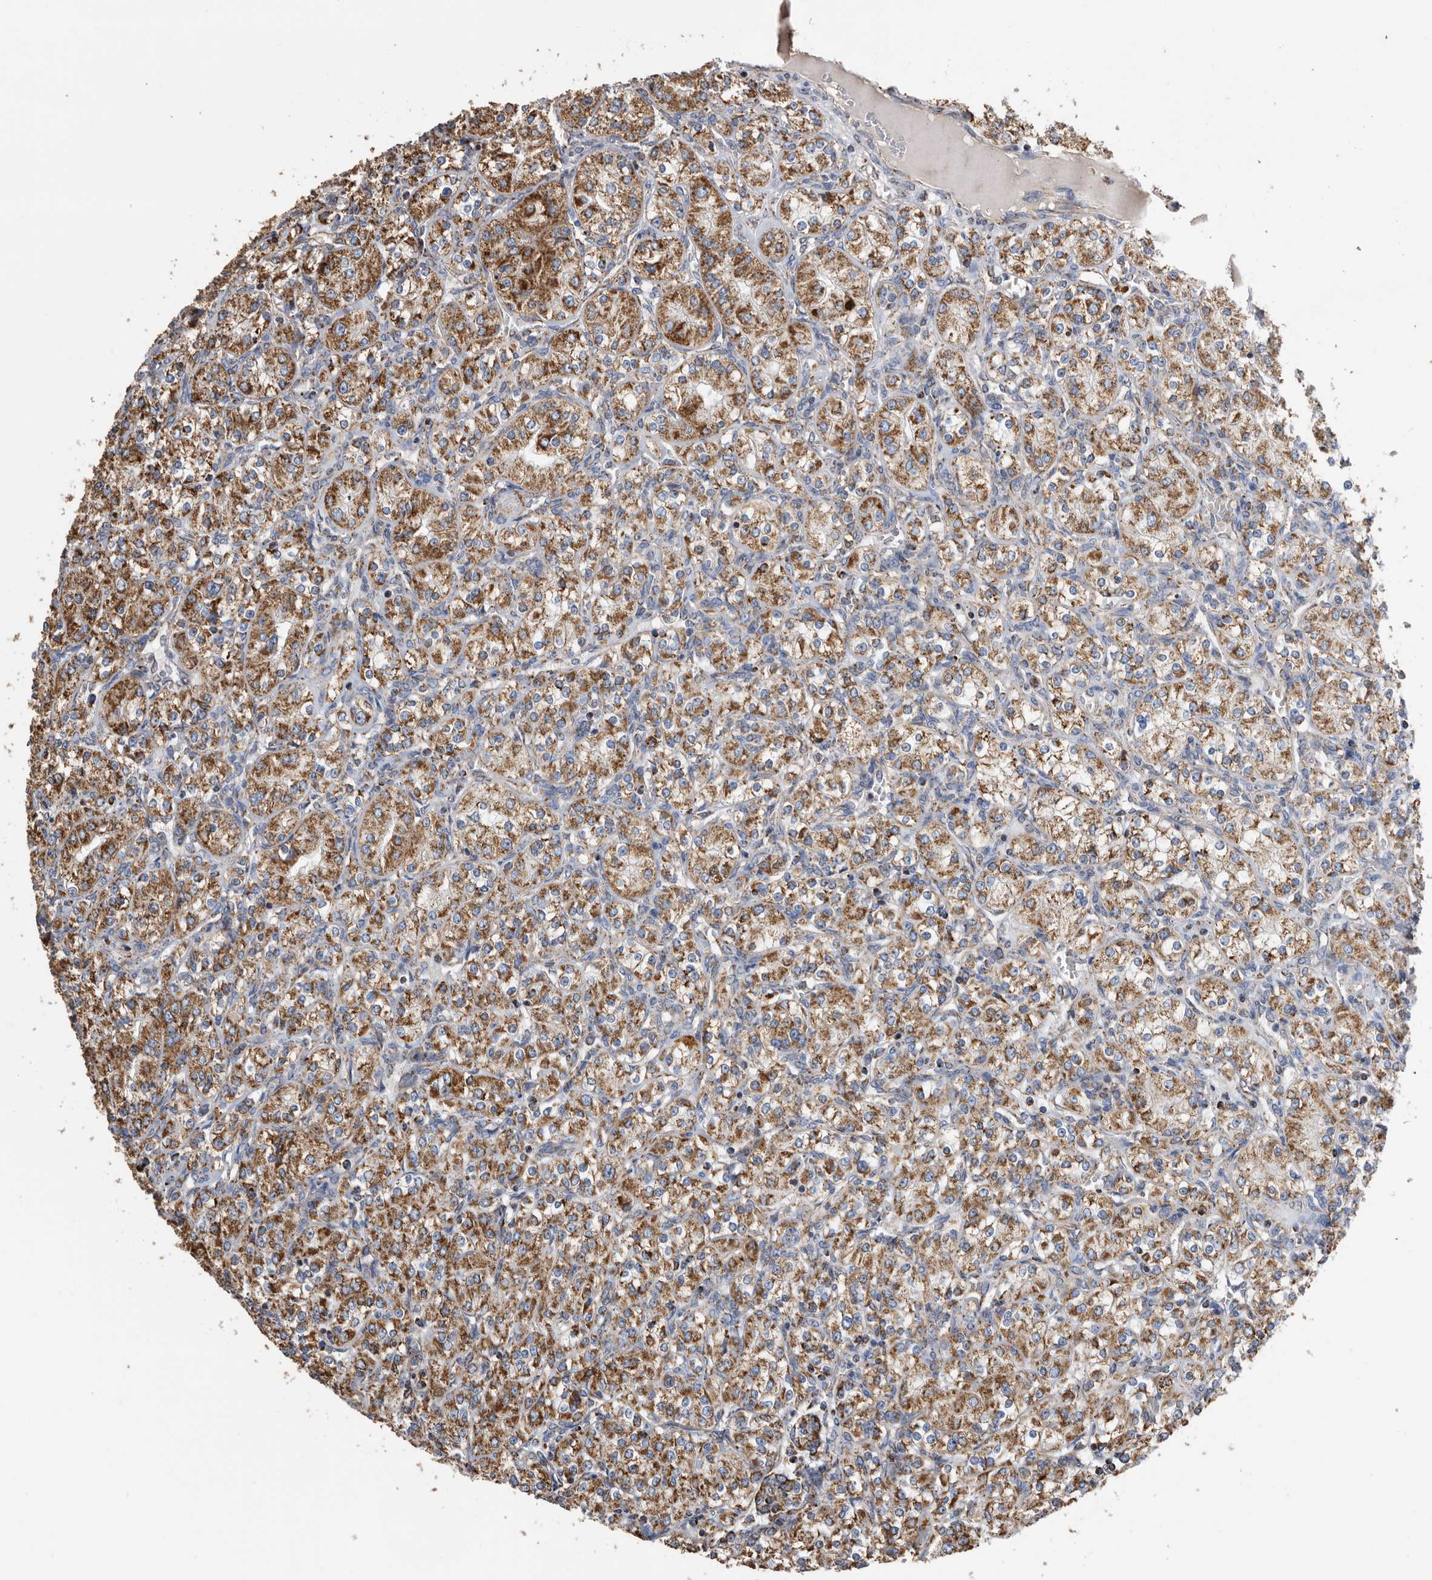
{"staining": {"intensity": "strong", "quantity": ">75%", "location": "cytoplasmic/membranous"}, "tissue": "renal cancer", "cell_type": "Tumor cells", "image_type": "cancer", "snomed": [{"axis": "morphology", "description": "Adenocarcinoma, NOS"}, {"axis": "topography", "description": "Kidney"}], "caption": "Brown immunohistochemical staining in human adenocarcinoma (renal) reveals strong cytoplasmic/membranous expression in about >75% of tumor cells.", "gene": "WFDC1", "patient": {"sex": "male", "age": 77}}